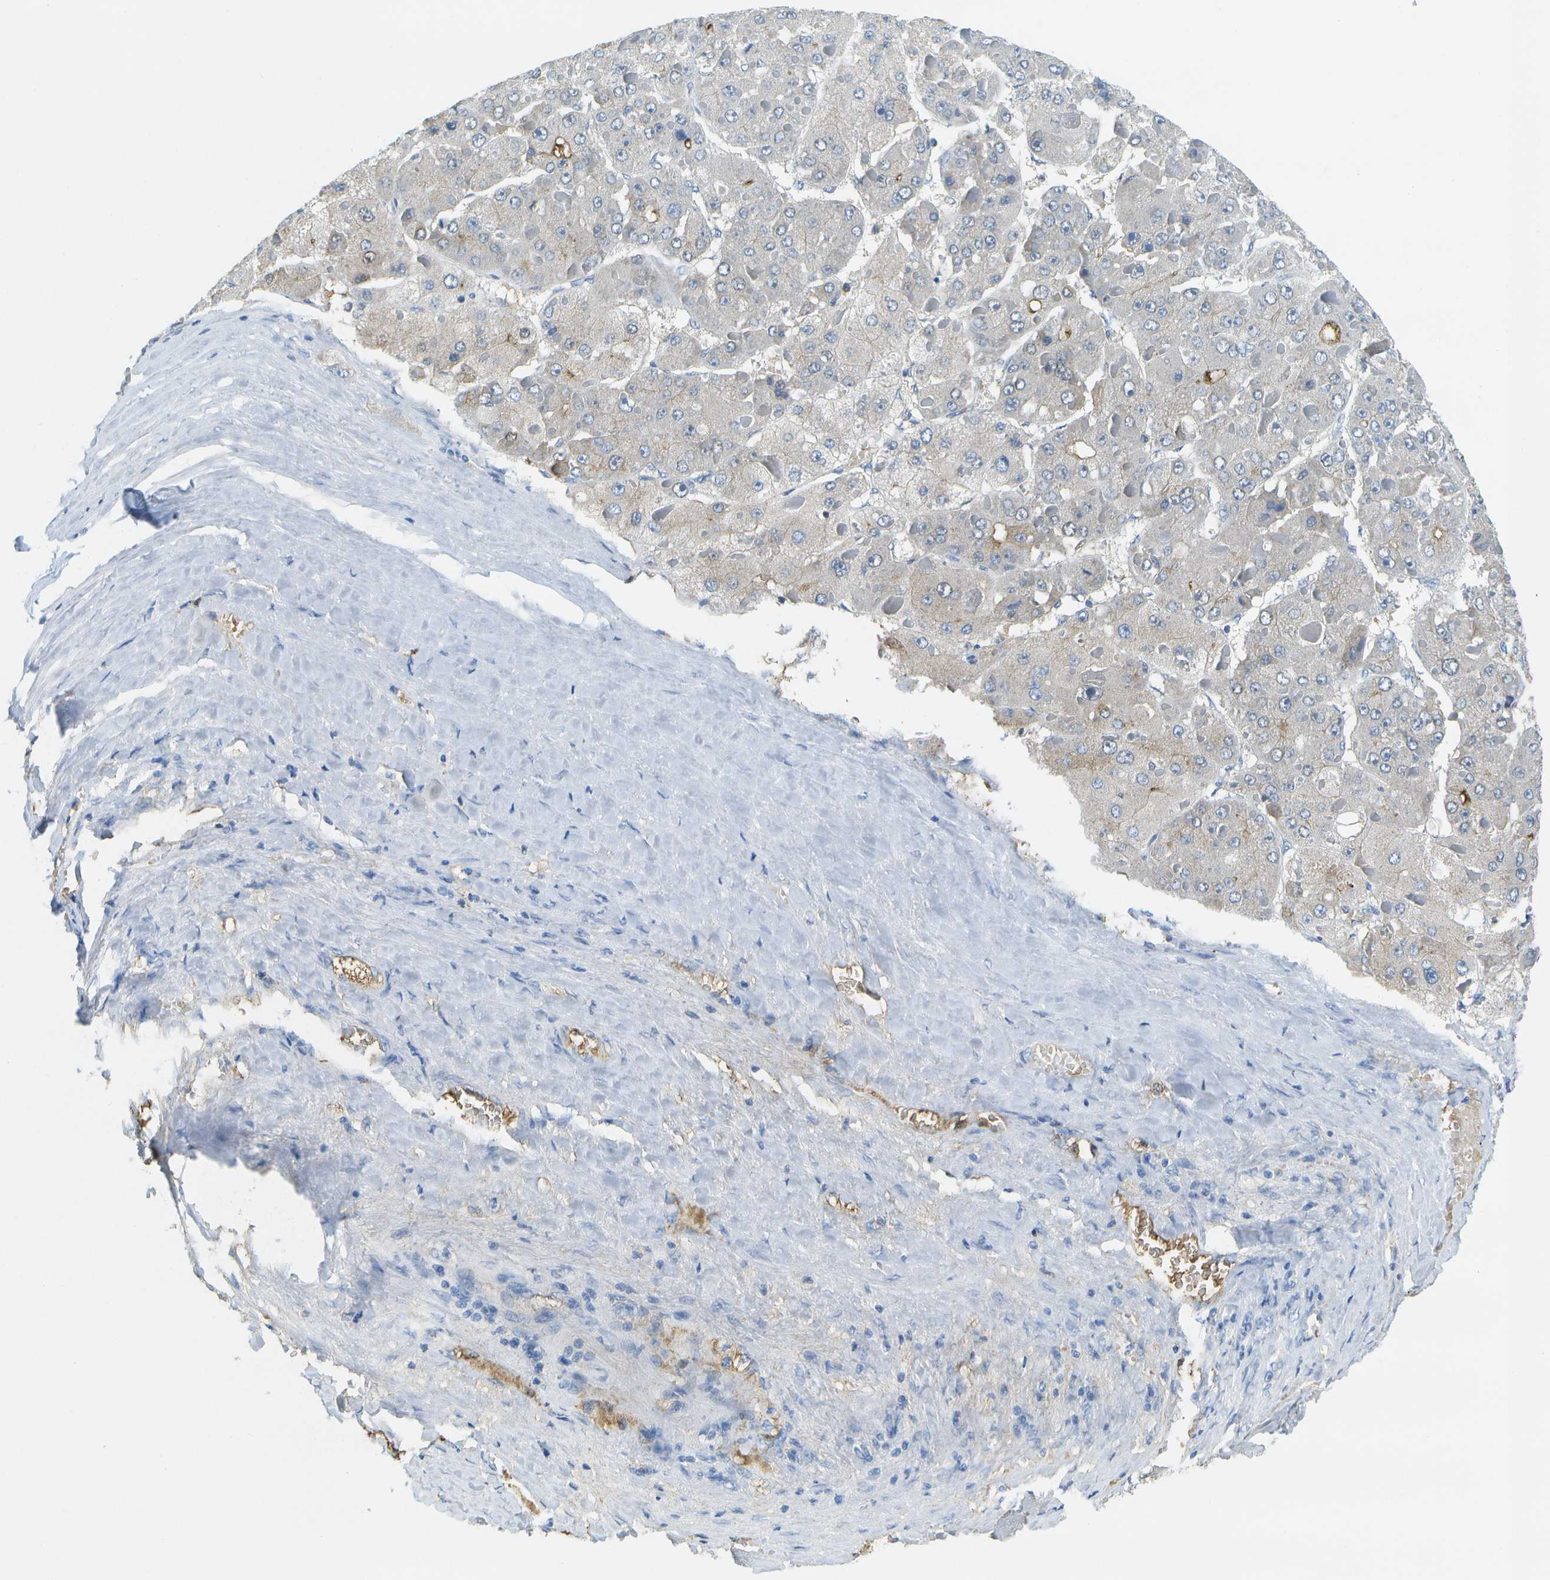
{"staining": {"intensity": "weak", "quantity": "<25%", "location": "cytoplasmic/membranous"}, "tissue": "liver cancer", "cell_type": "Tumor cells", "image_type": "cancer", "snomed": [{"axis": "morphology", "description": "Carcinoma, Hepatocellular, NOS"}, {"axis": "topography", "description": "Liver"}], "caption": "This is a photomicrograph of immunohistochemistry staining of liver cancer, which shows no expression in tumor cells.", "gene": "SERPINA1", "patient": {"sex": "female", "age": 73}}